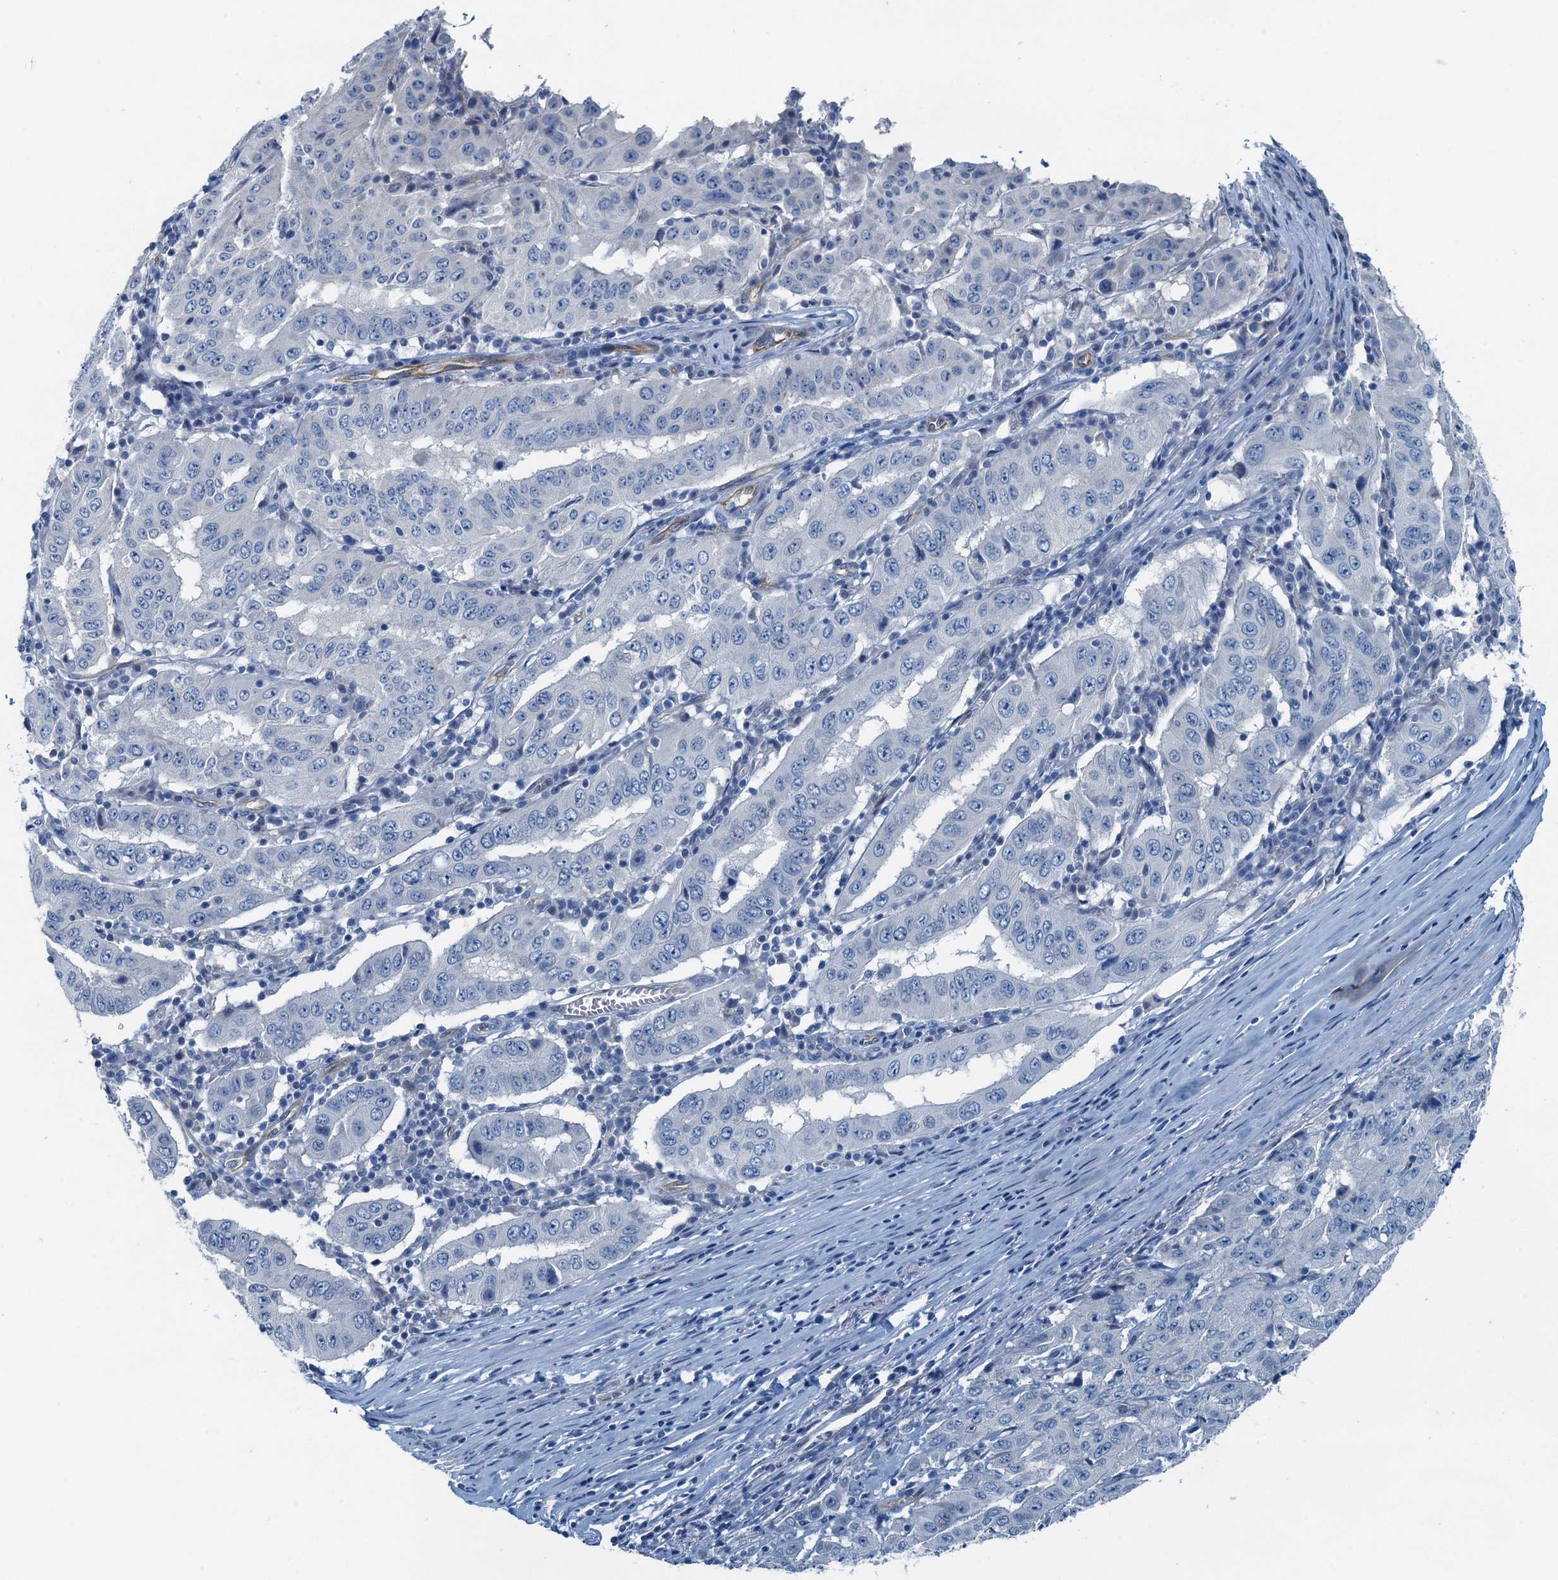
{"staining": {"intensity": "negative", "quantity": "none", "location": "none"}, "tissue": "pancreatic cancer", "cell_type": "Tumor cells", "image_type": "cancer", "snomed": [{"axis": "morphology", "description": "Adenocarcinoma, NOS"}, {"axis": "topography", "description": "Pancreas"}], "caption": "The image displays no staining of tumor cells in pancreatic cancer (adenocarcinoma).", "gene": "GFOD2", "patient": {"sex": "male", "age": 63}}